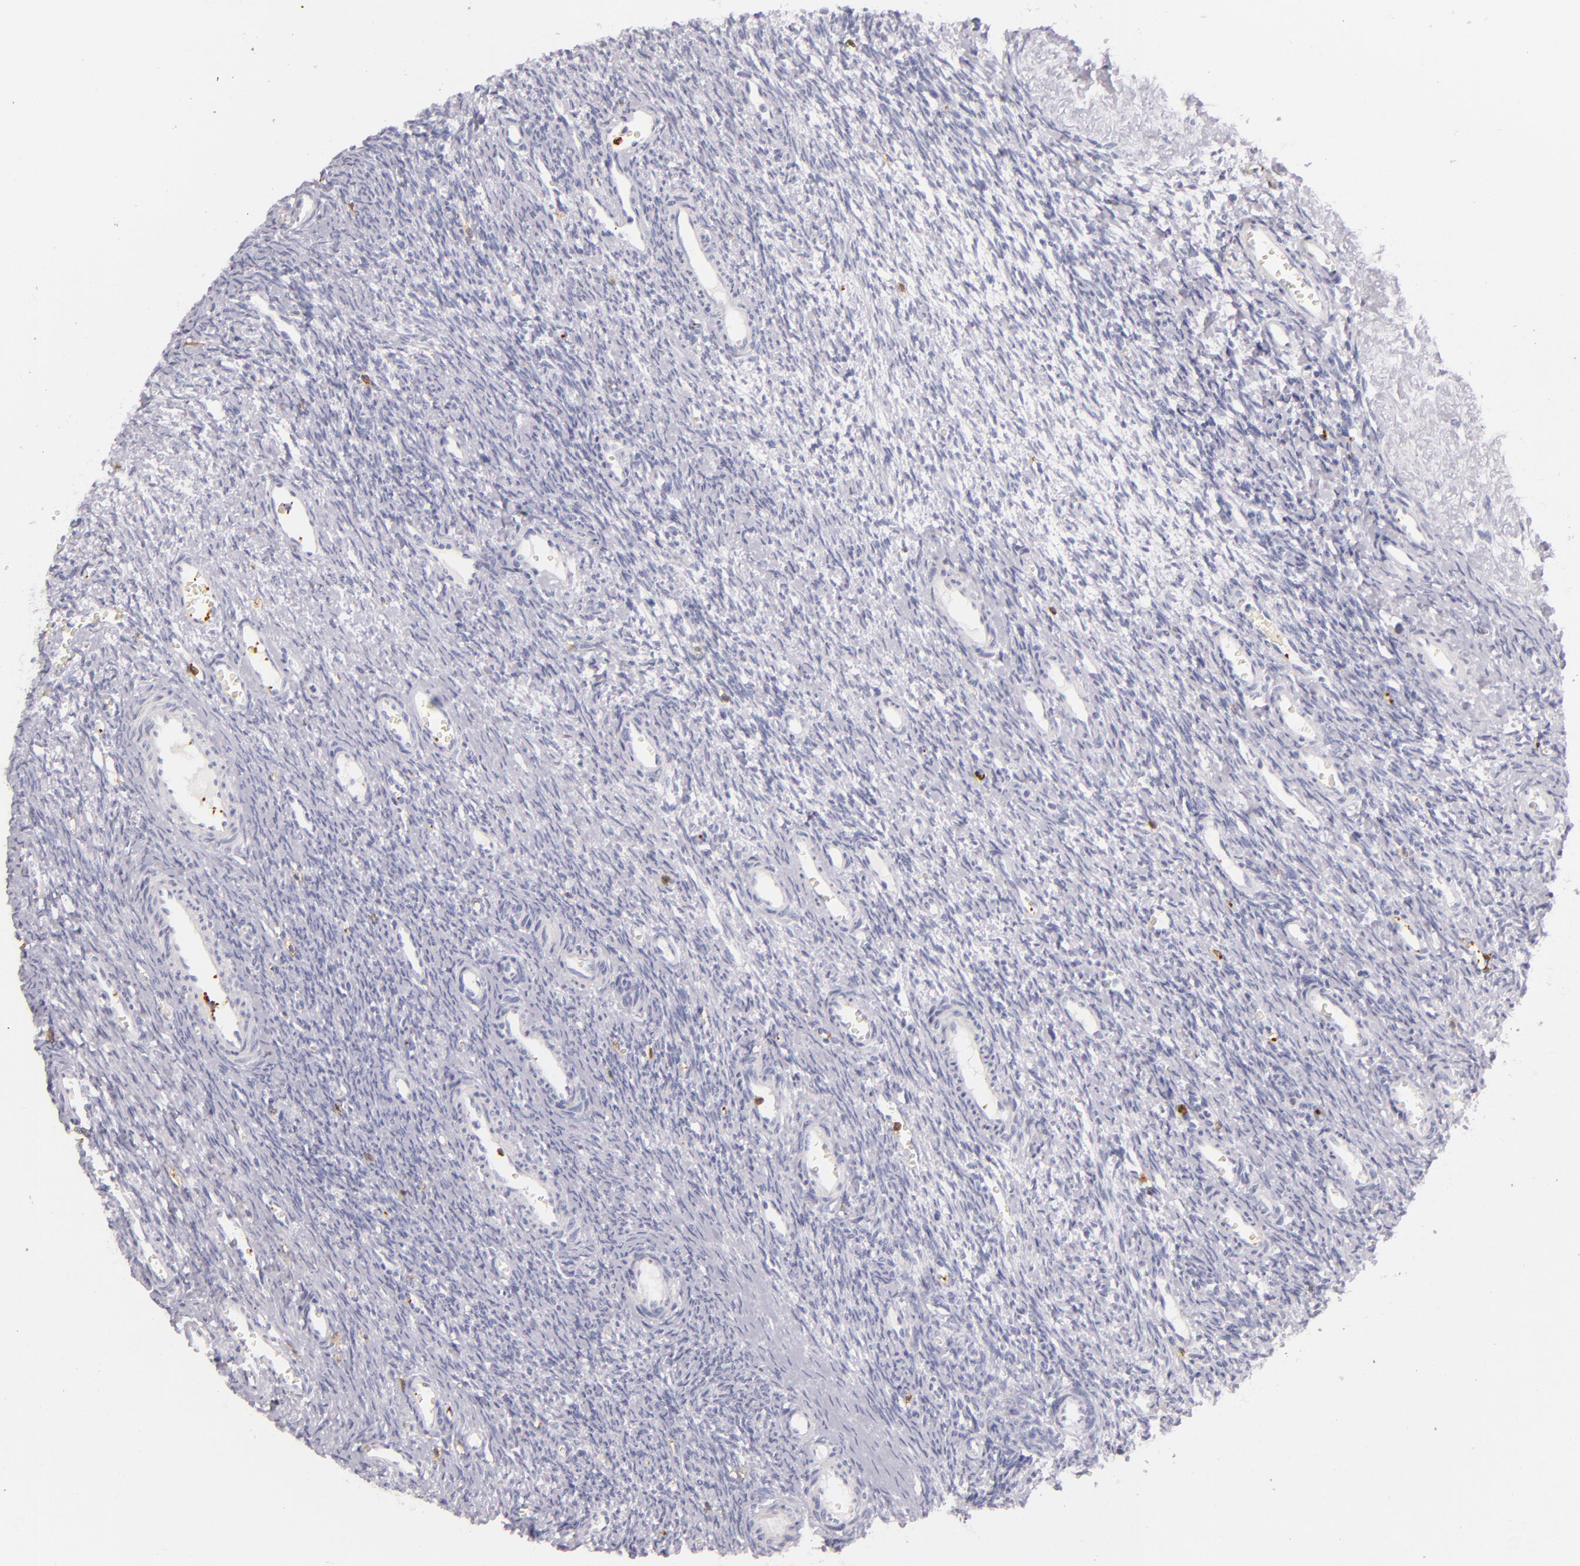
{"staining": {"intensity": "negative", "quantity": "none", "location": "none"}, "tissue": "ovary", "cell_type": "Follicle cells", "image_type": "normal", "snomed": [{"axis": "morphology", "description": "Normal tissue, NOS"}, {"axis": "topography", "description": "Ovary"}], "caption": "Immunohistochemistry (IHC) image of unremarkable human ovary stained for a protein (brown), which shows no expression in follicle cells.", "gene": "LAT", "patient": {"sex": "female", "age": 39}}